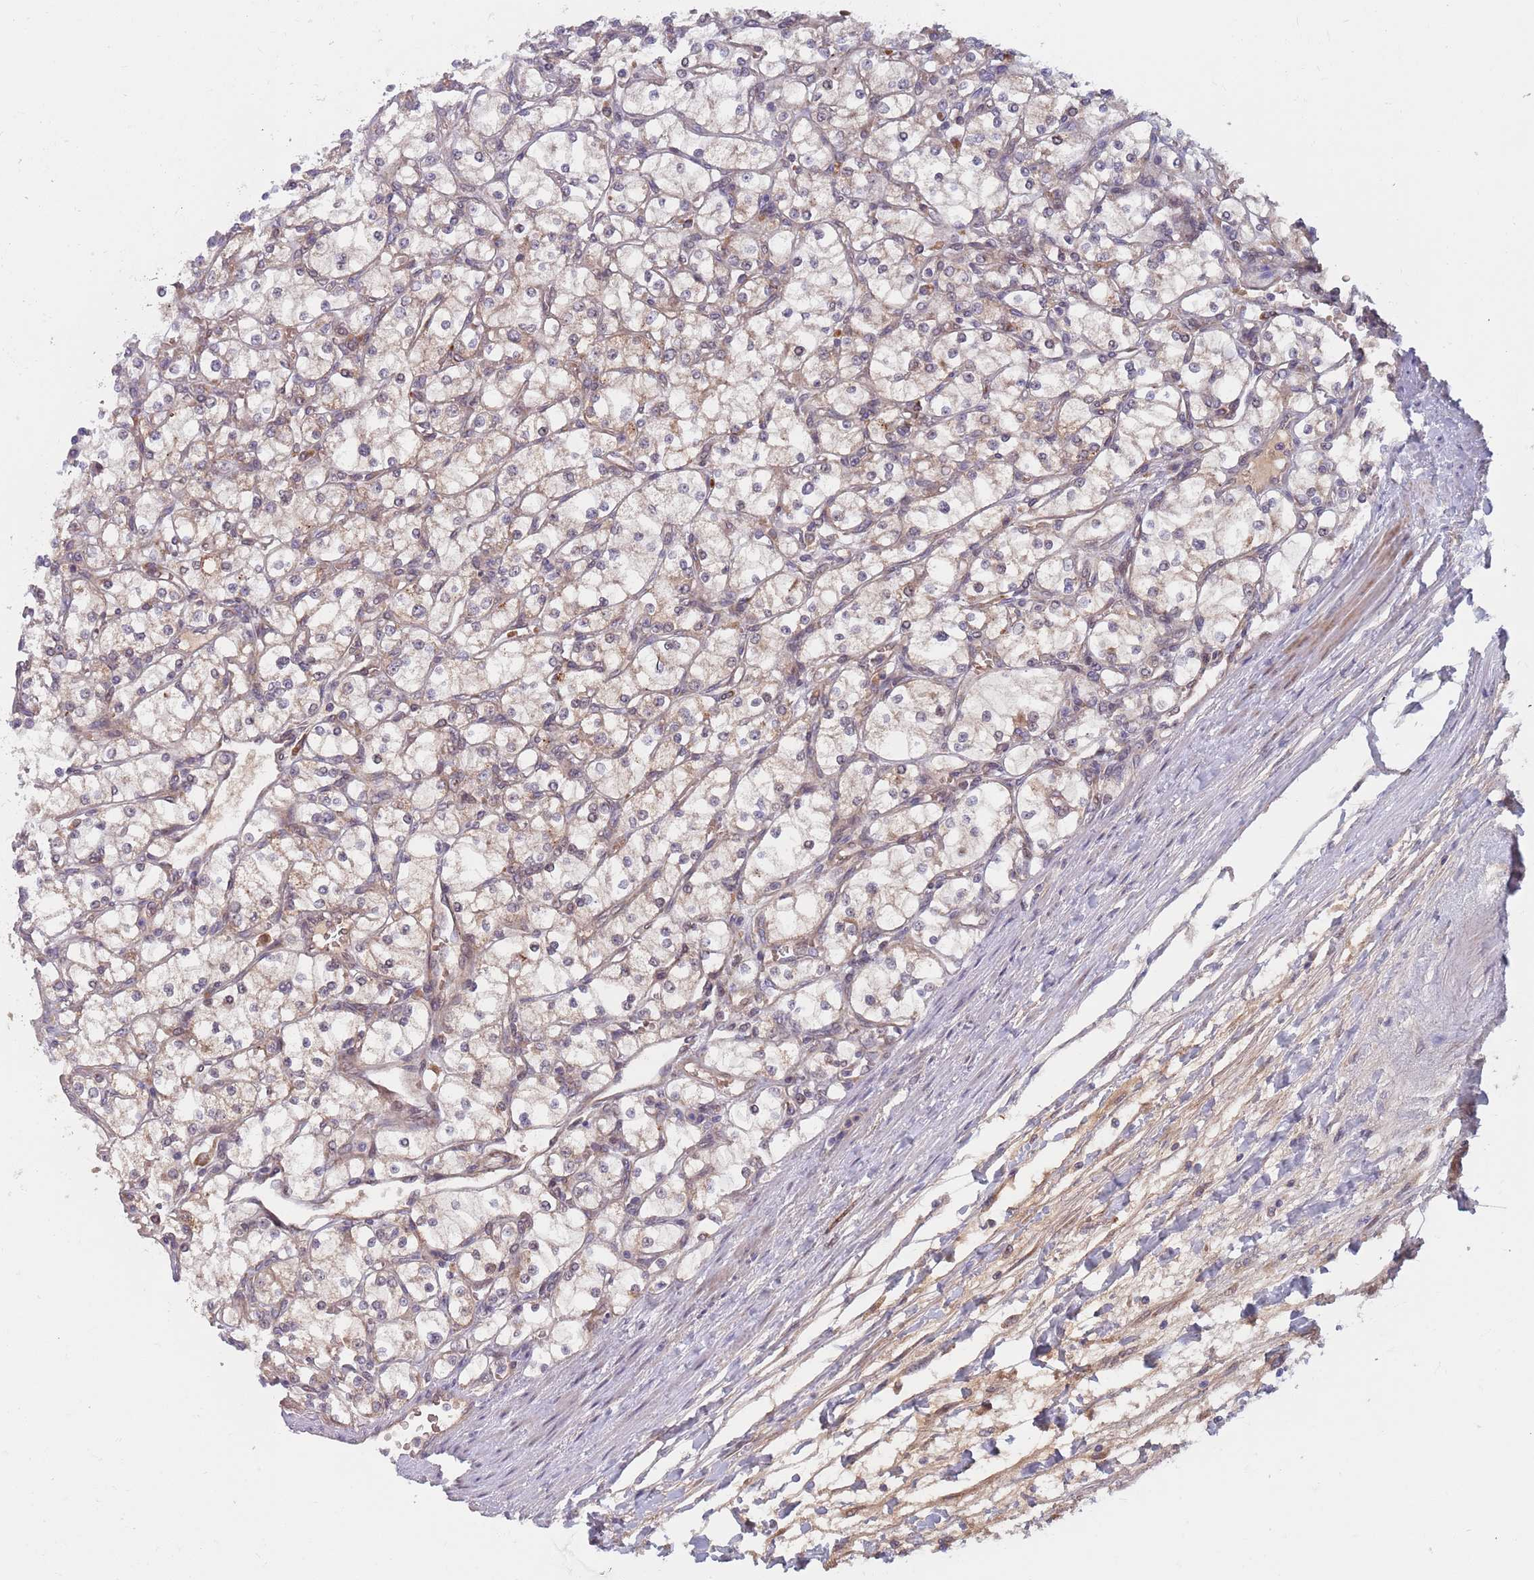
{"staining": {"intensity": "negative", "quantity": "none", "location": "none"}, "tissue": "renal cancer", "cell_type": "Tumor cells", "image_type": "cancer", "snomed": [{"axis": "morphology", "description": "Adenocarcinoma, NOS"}, {"axis": "topography", "description": "Kidney"}], "caption": "This is a photomicrograph of IHC staining of renal adenocarcinoma, which shows no staining in tumor cells.", "gene": "ZNF140", "patient": {"sex": "male", "age": 80}}